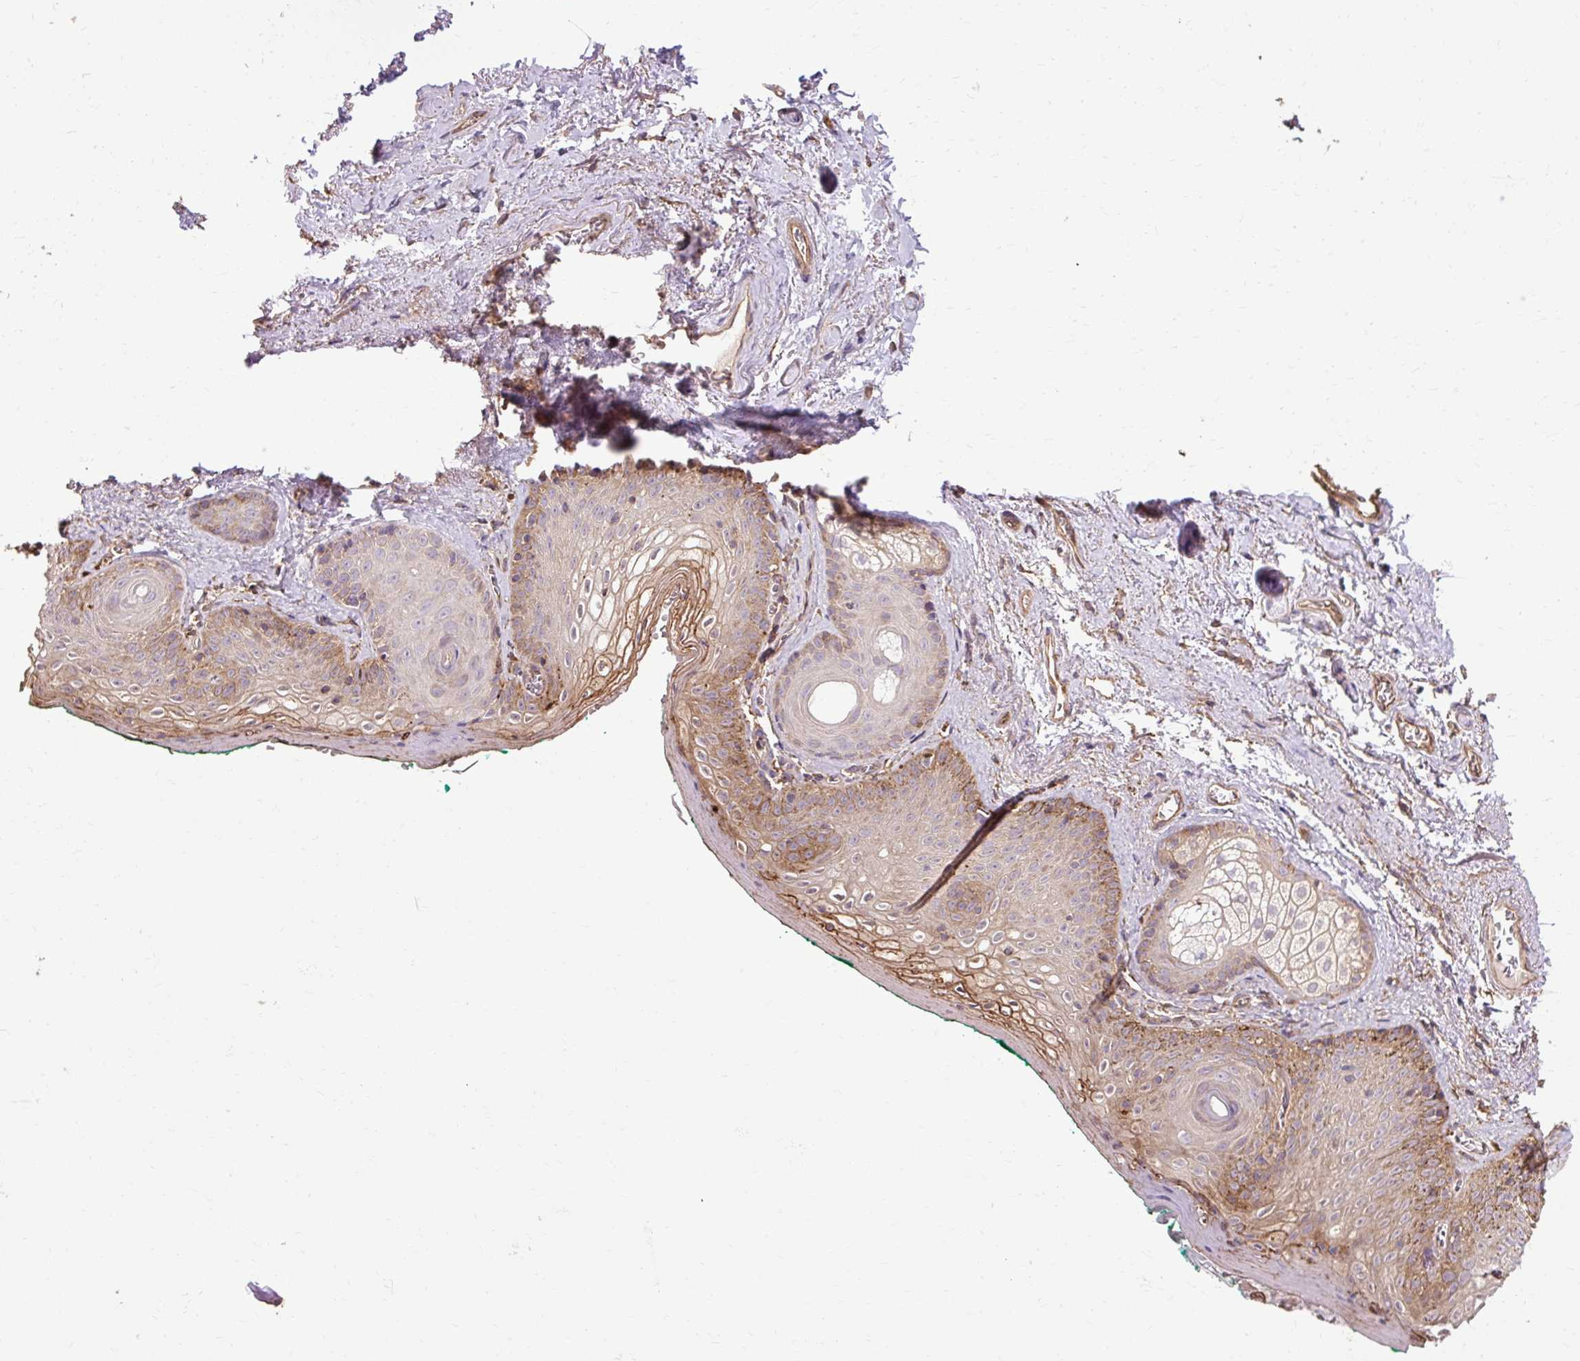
{"staining": {"intensity": "moderate", "quantity": "25%-75%", "location": "cytoplasmic/membranous"}, "tissue": "vagina", "cell_type": "Squamous epithelial cells", "image_type": "normal", "snomed": [{"axis": "morphology", "description": "Normal tissue, NOS"}, {"axis": "topography", "description": "Vulva"}, {"axis": "topography", "description": "Vagina"}, {"axis": "topography", "description": "Peripheral nerve tissue"}], "caption": "Vagina stained with immunohistochemistry (IHC) demonstrates moderate cytoplasmic/membranous staining in about 25%-75% of squamous epithelial cells. The staining is performed using DAB brown chromogen to label protein expression. The nuclei are counter-stained blue using hematoxylin.", "gene": "FLRT1", "patient": {"sex": "female", "age": 66}}